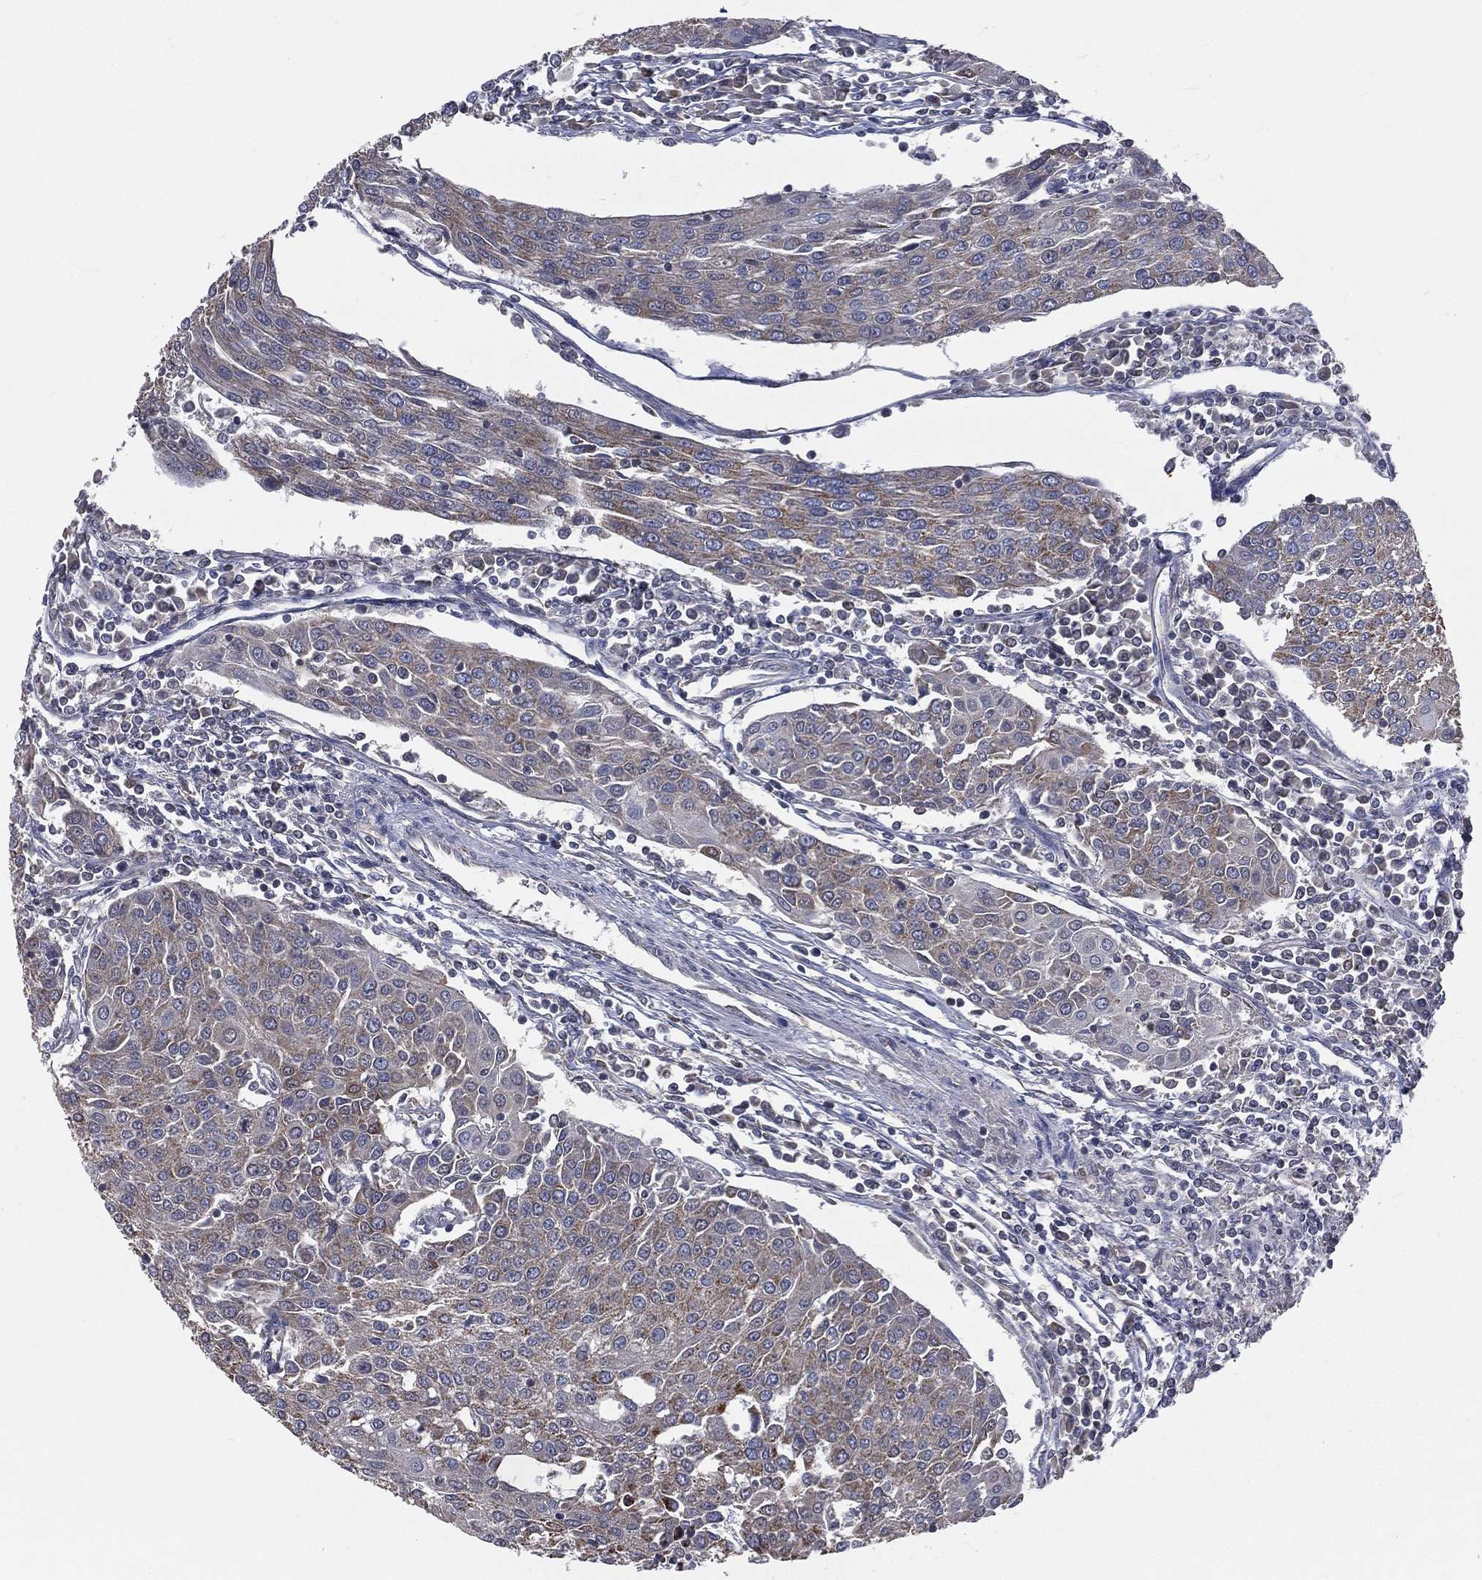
{"staining": {"intensity": "weak", "quantity": "<25%", "location": "cytoplasmic/membranous"}, "tissue": "urothelial cancer", "cell_type": "Tumor cells", "image_type": "cancer", "snomed": [{"axis": "morphology", "description": "Urothelial carcinoma, High grade"}, {"axis": "topography", "description": "Urinary bladder"}], "caption": "A histopathology image of urothelial cancer stained for a protein reveals no brown staining in tumor cells.", "gene": "HADH", "patient": {"sex": "female", "age": 85}}